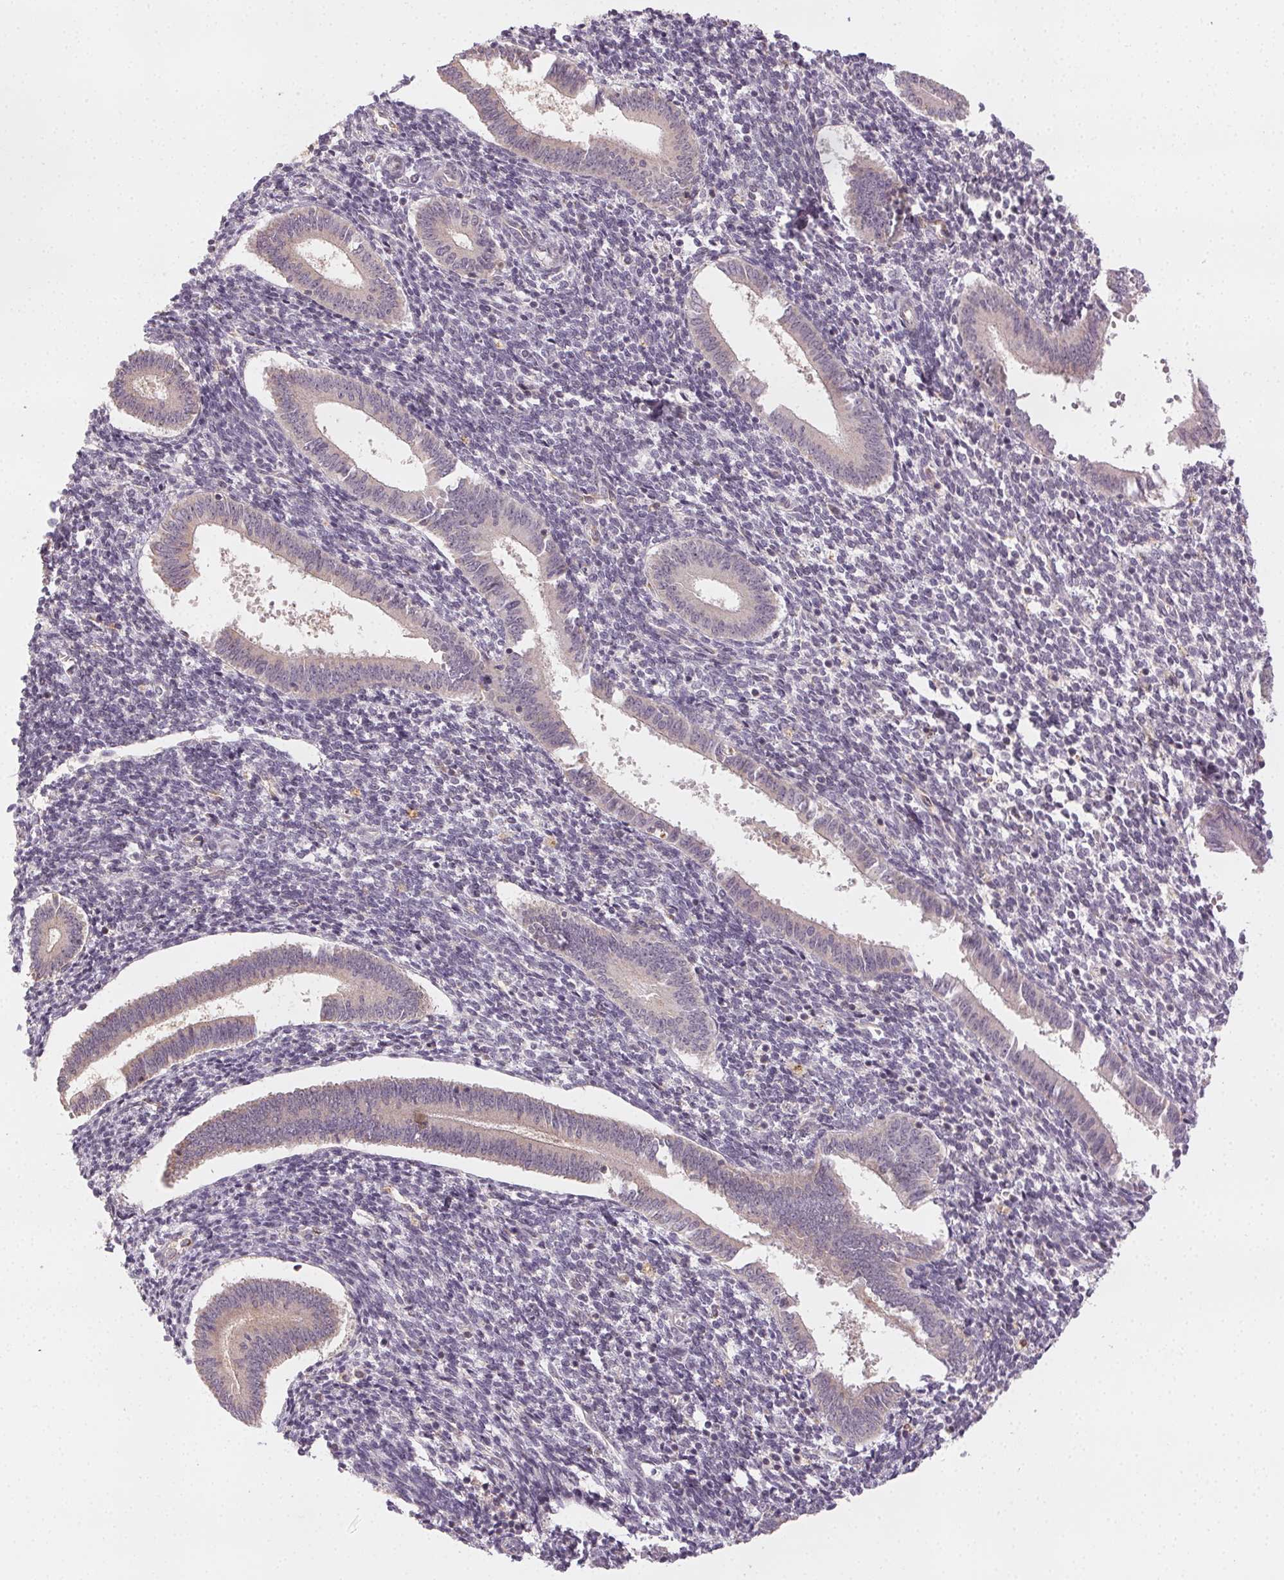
{"staining": {"intensity": "negative", "quantity": "none", "location": "none"}, "tissue": "endometrium", "cell_type": "Cells in endometrial stroma", "image_type": "normal", "snomed": [{"axis": "morphology", "description": "Normal tissue, NOS"}, {"axis": "topography", "description": "Endometrium"}], "caption": "Photomicrograph shows no significant protein staining in cells in endometrial stroma of benign endometrium. The staining is performed using DAB brown chromogen with nuclei counter-stained in using hematoxylin.", "gene": "NCOA4", "patient": {"sex": "female", "age": 25}}